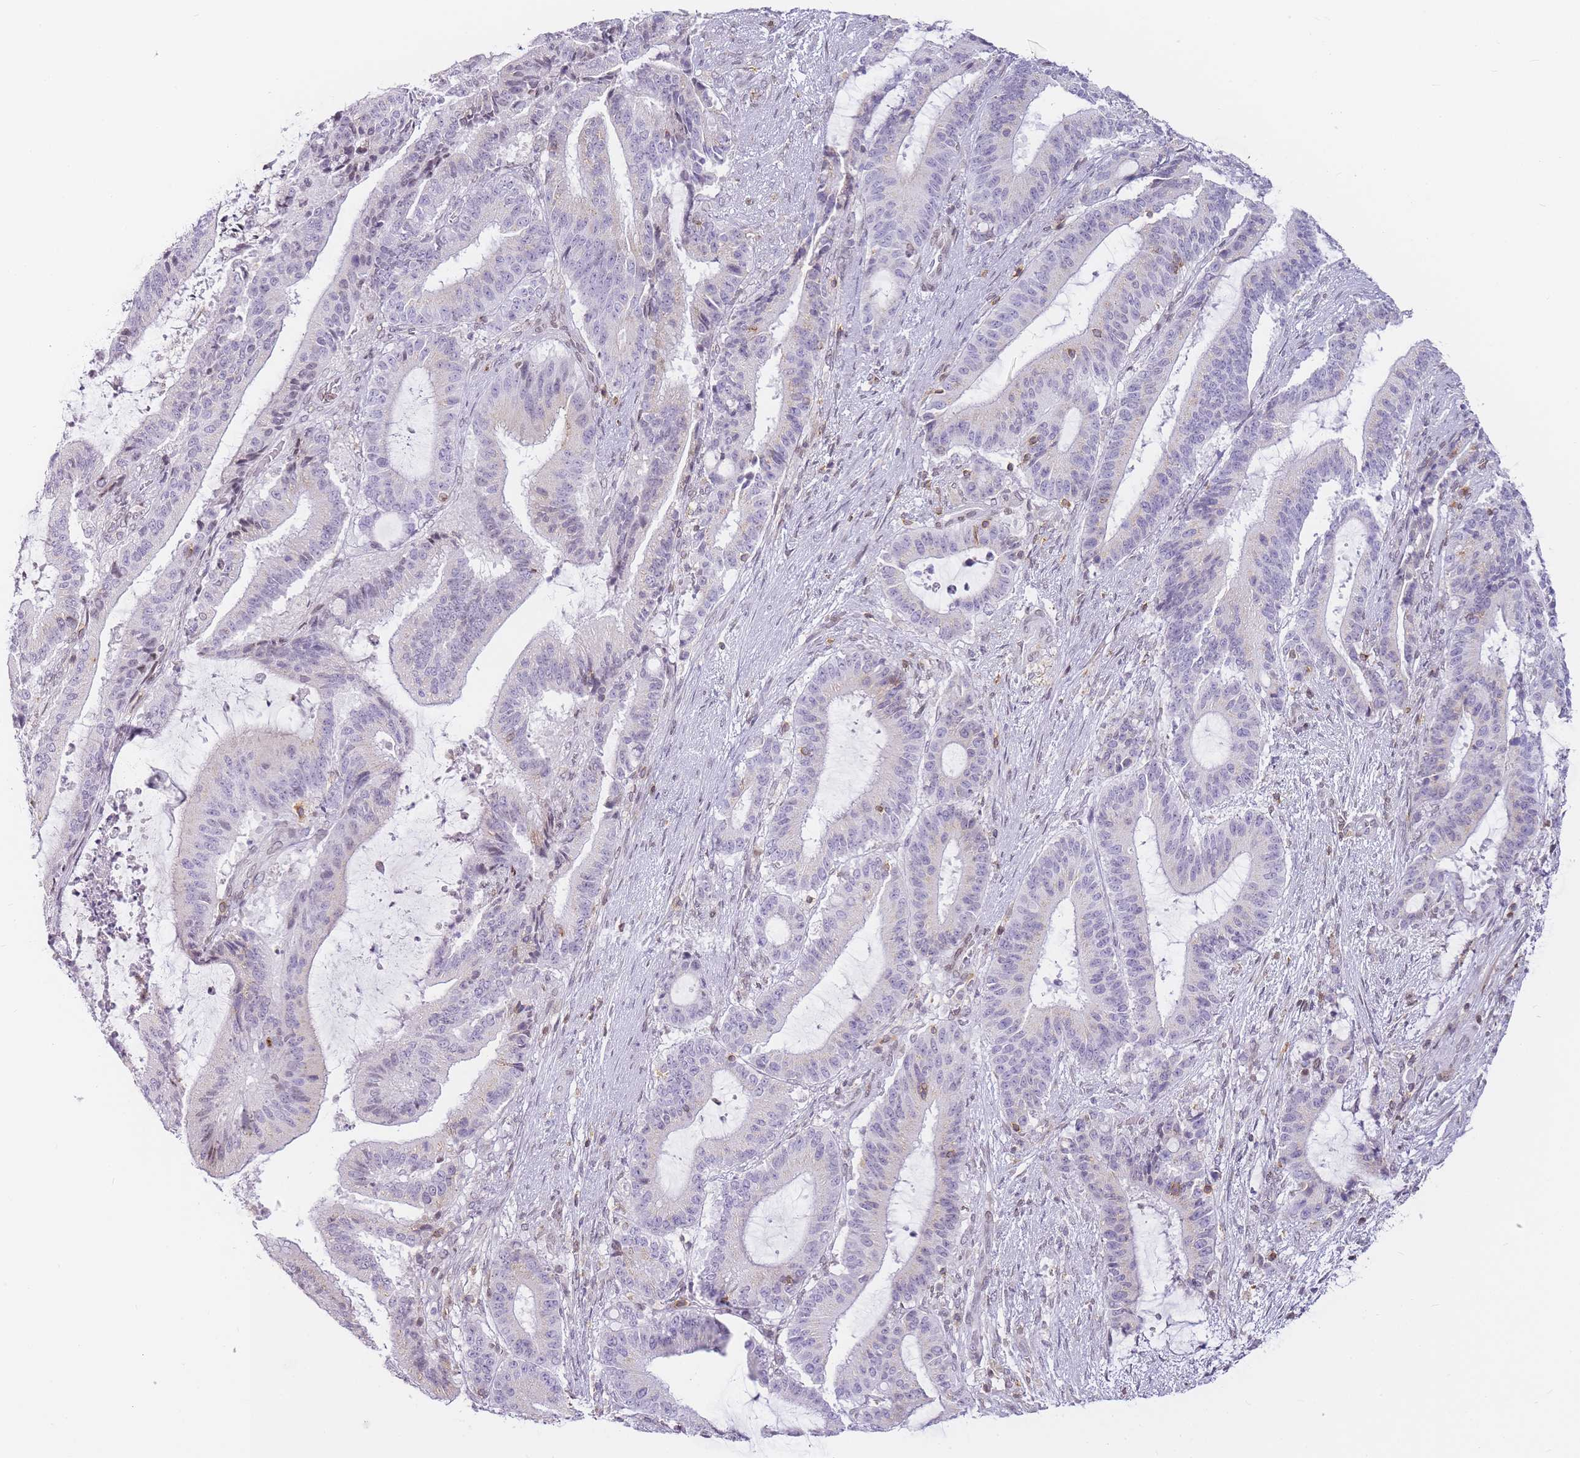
{"staining": {"intensity": "negative", "quantity": "none", "location": "none"}, "tissue": "liver cancer", "cell_type": "Tumor cells", "image_type": "cancer", "snomed": [{"axis": "morphology", "description": "Normal tissue, NOS"}, {"axis": "morphology", "description": "Cholangiocarcinoma"}, {"axis": "topography", "description": "Liver"}, {"axis": "topography", "description": "Peripheral nerve tissue"}], "caption": "Immunohistochemistry (IHC) photomicrograph of human liver cancer stained for a protein (brown), which reveals no expression in tumor cells.", "gene": "JAKMIP1", "patient": {"sex": "female", "age": 73}}